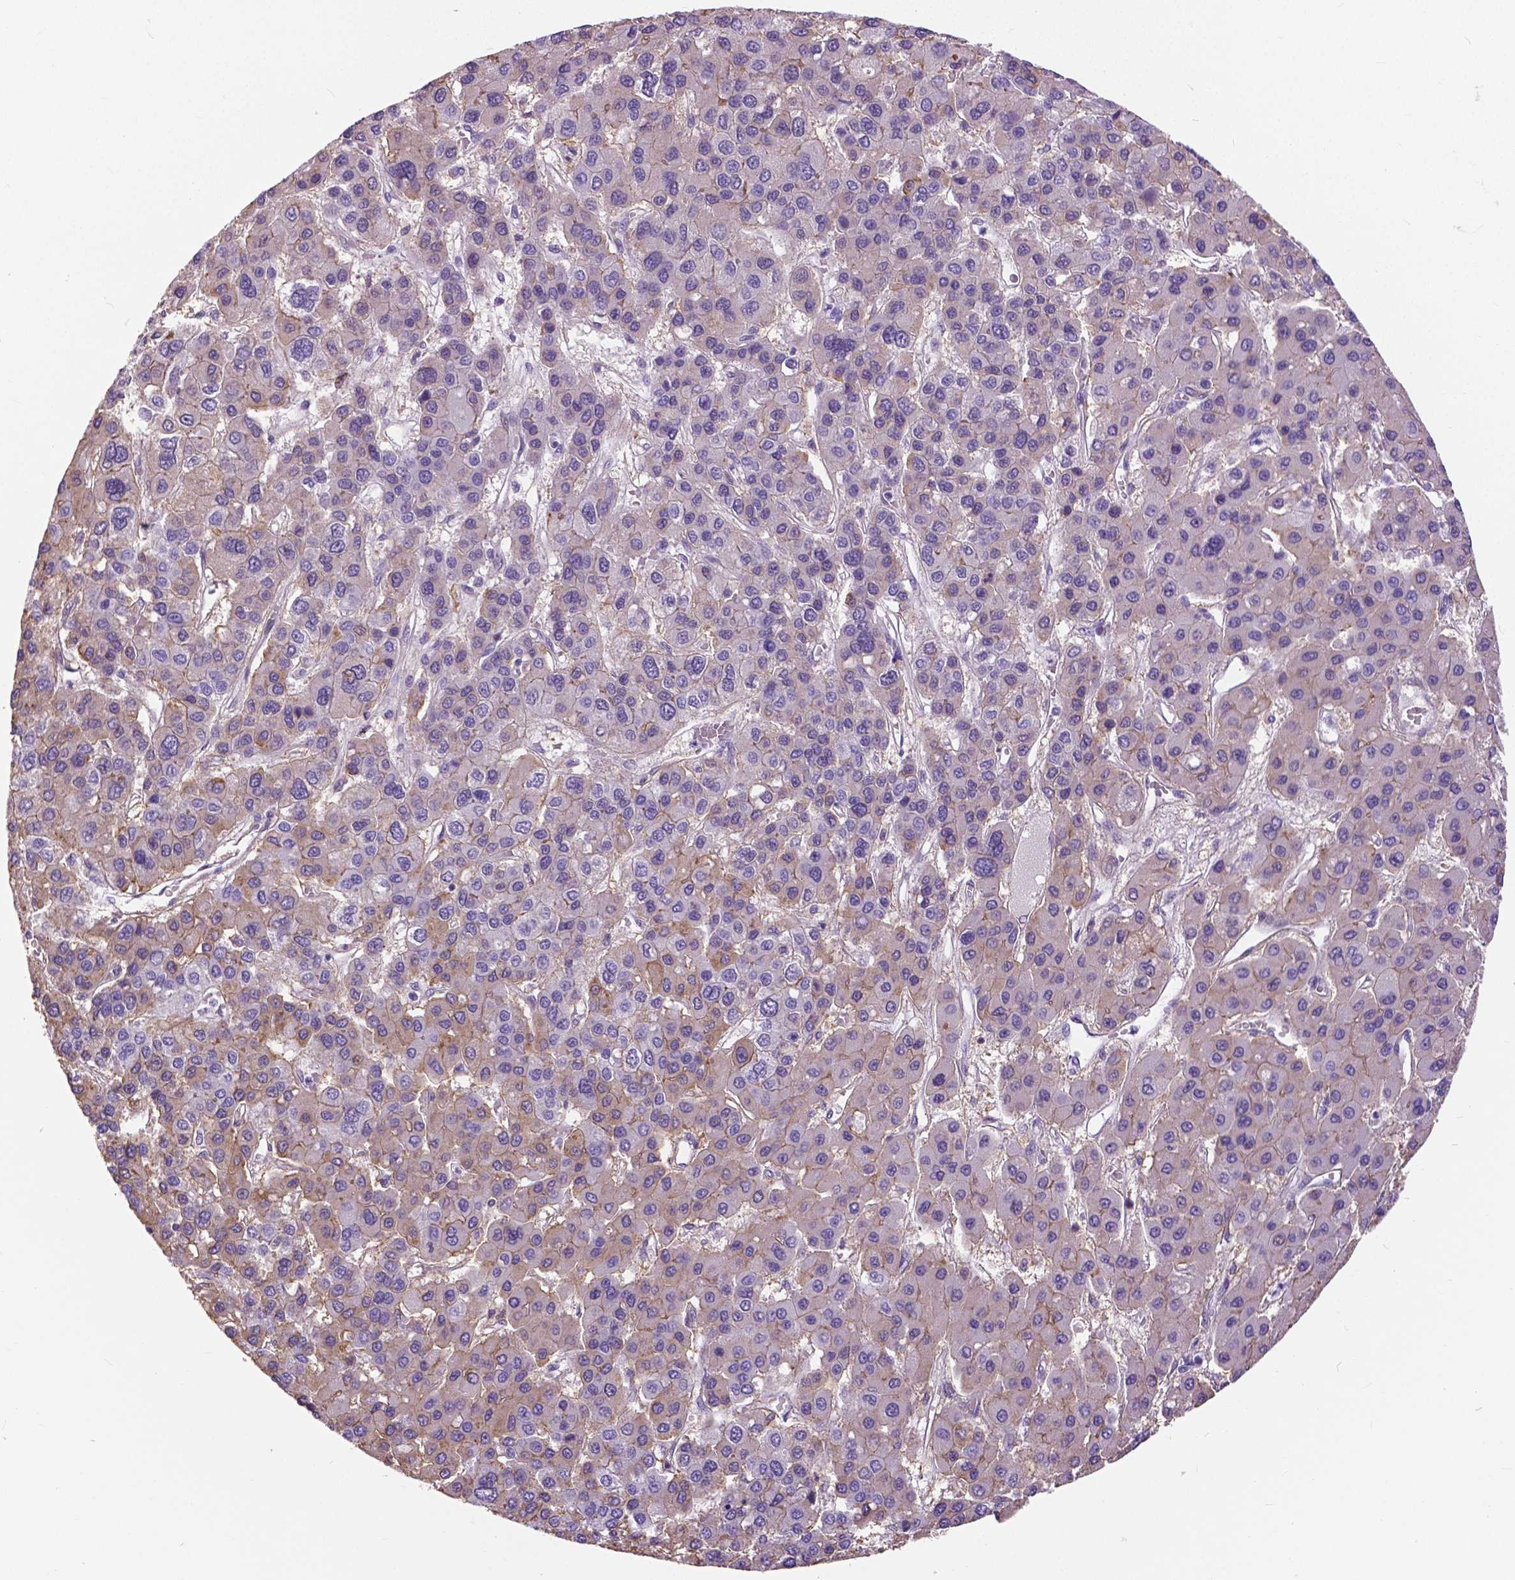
{"staining": {"intensity": "weak", "quantity": "<25%", "location": "cytoplasmic/membranous"}, "tissue": "liver cancer", "cell_type": "Tumor cells", "image_type": "cancer", "snomed": [{"axis": "morphology", "description": "Carcinoma, Hepatocellular, NOS"}, {"axis": "topography", "description": "Liver"}], "caption": "IHC image of liver cancer stained for a protein (brown), which demonstrates no staining in tumor cells.", "gene": "ANXA13", "patient": {"sex": "female", "age": 41}}